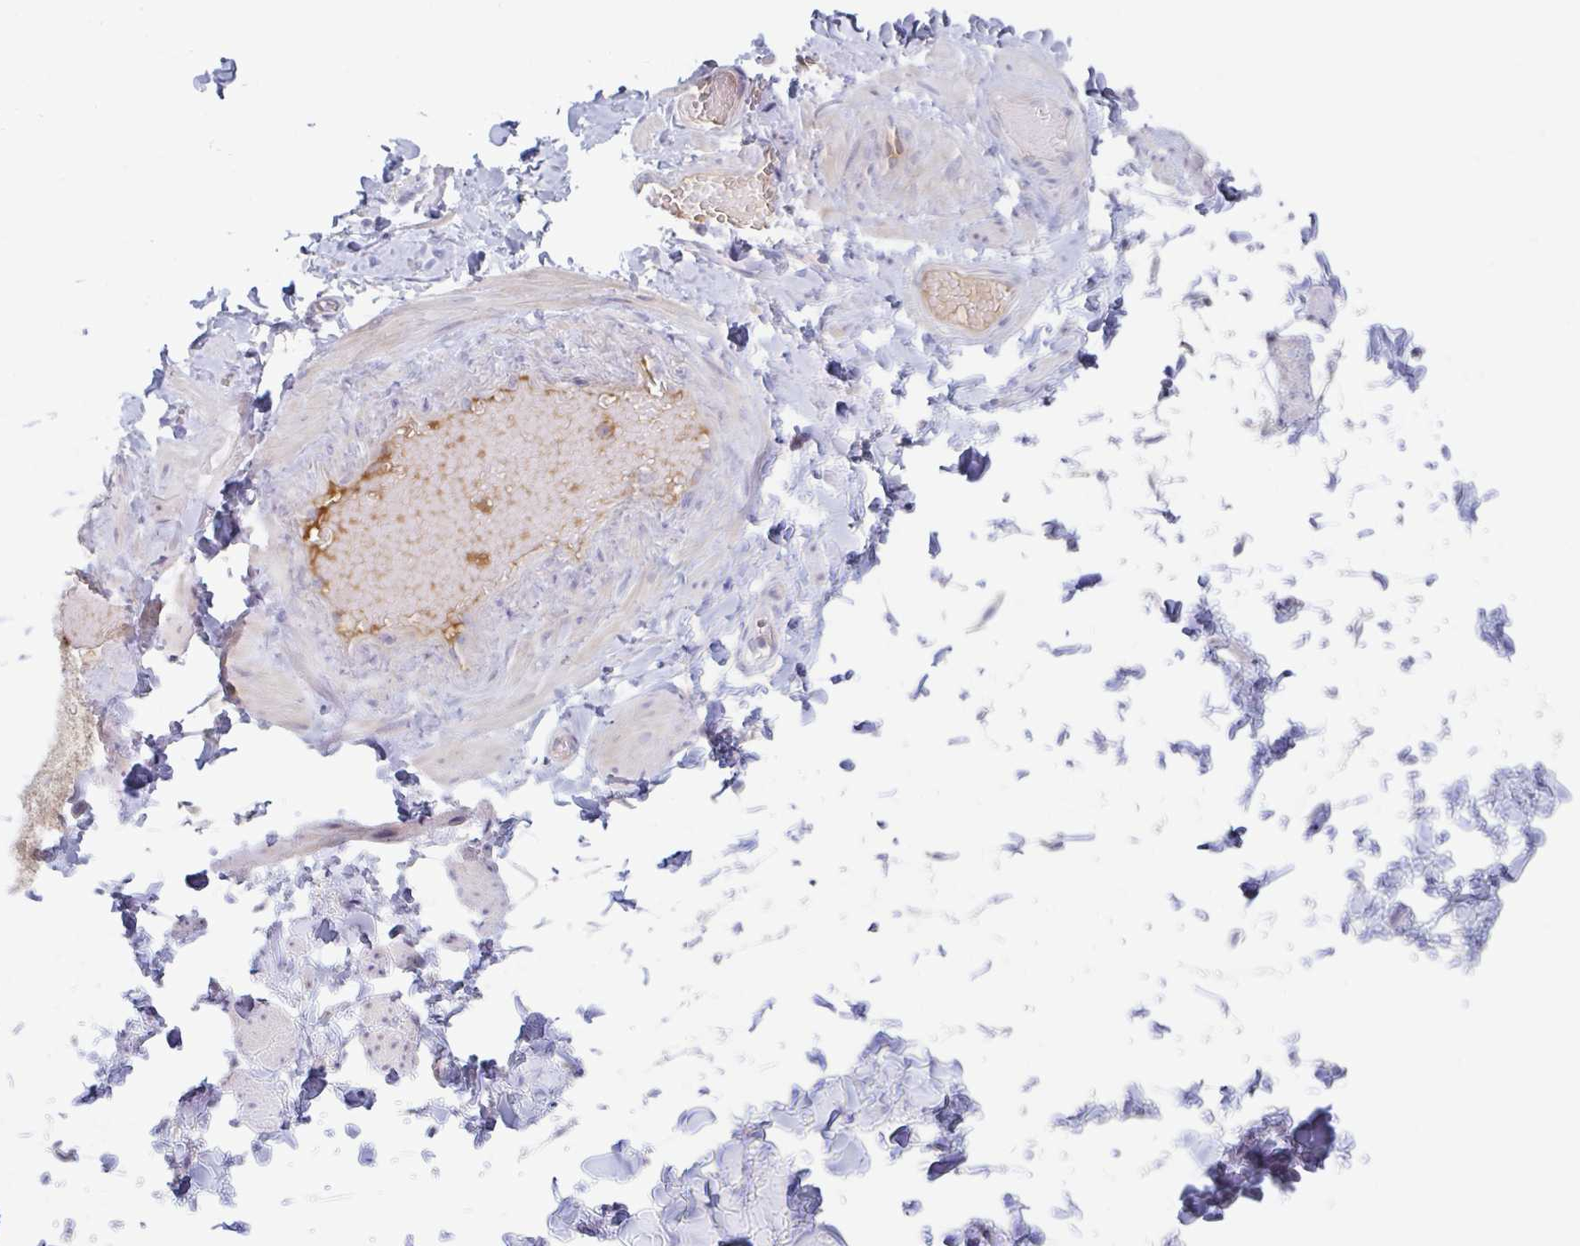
{"staining": {"intensity": "negative", "quantity": "none", "location": "none"}, "tissue": "adipose tissue", "cell_type": "Adipocytes", "image_type": "normal", "snomed": [{"axis": "morphology", "description": "Normal tissue, NOS"}, {"axis": "topography", "description": "Soft tissue"}, {"axis": "topography", "description": "Adipose tissue"}, {"axis": "topography", "description": "Vascular tissue"}, {"axis": "topography", "description": "Peripheral nerve tissue"}], "caption": "An immunohistochemistry (IHC) photomicrograph of unremarkable adipose tissue is shown. There is no staining in adipocytes of adipose tissue. (DAB immunohistochemistry, high magnification).", "gene": "AMPD2", "patient": {"sex": "male", "age": 29}}